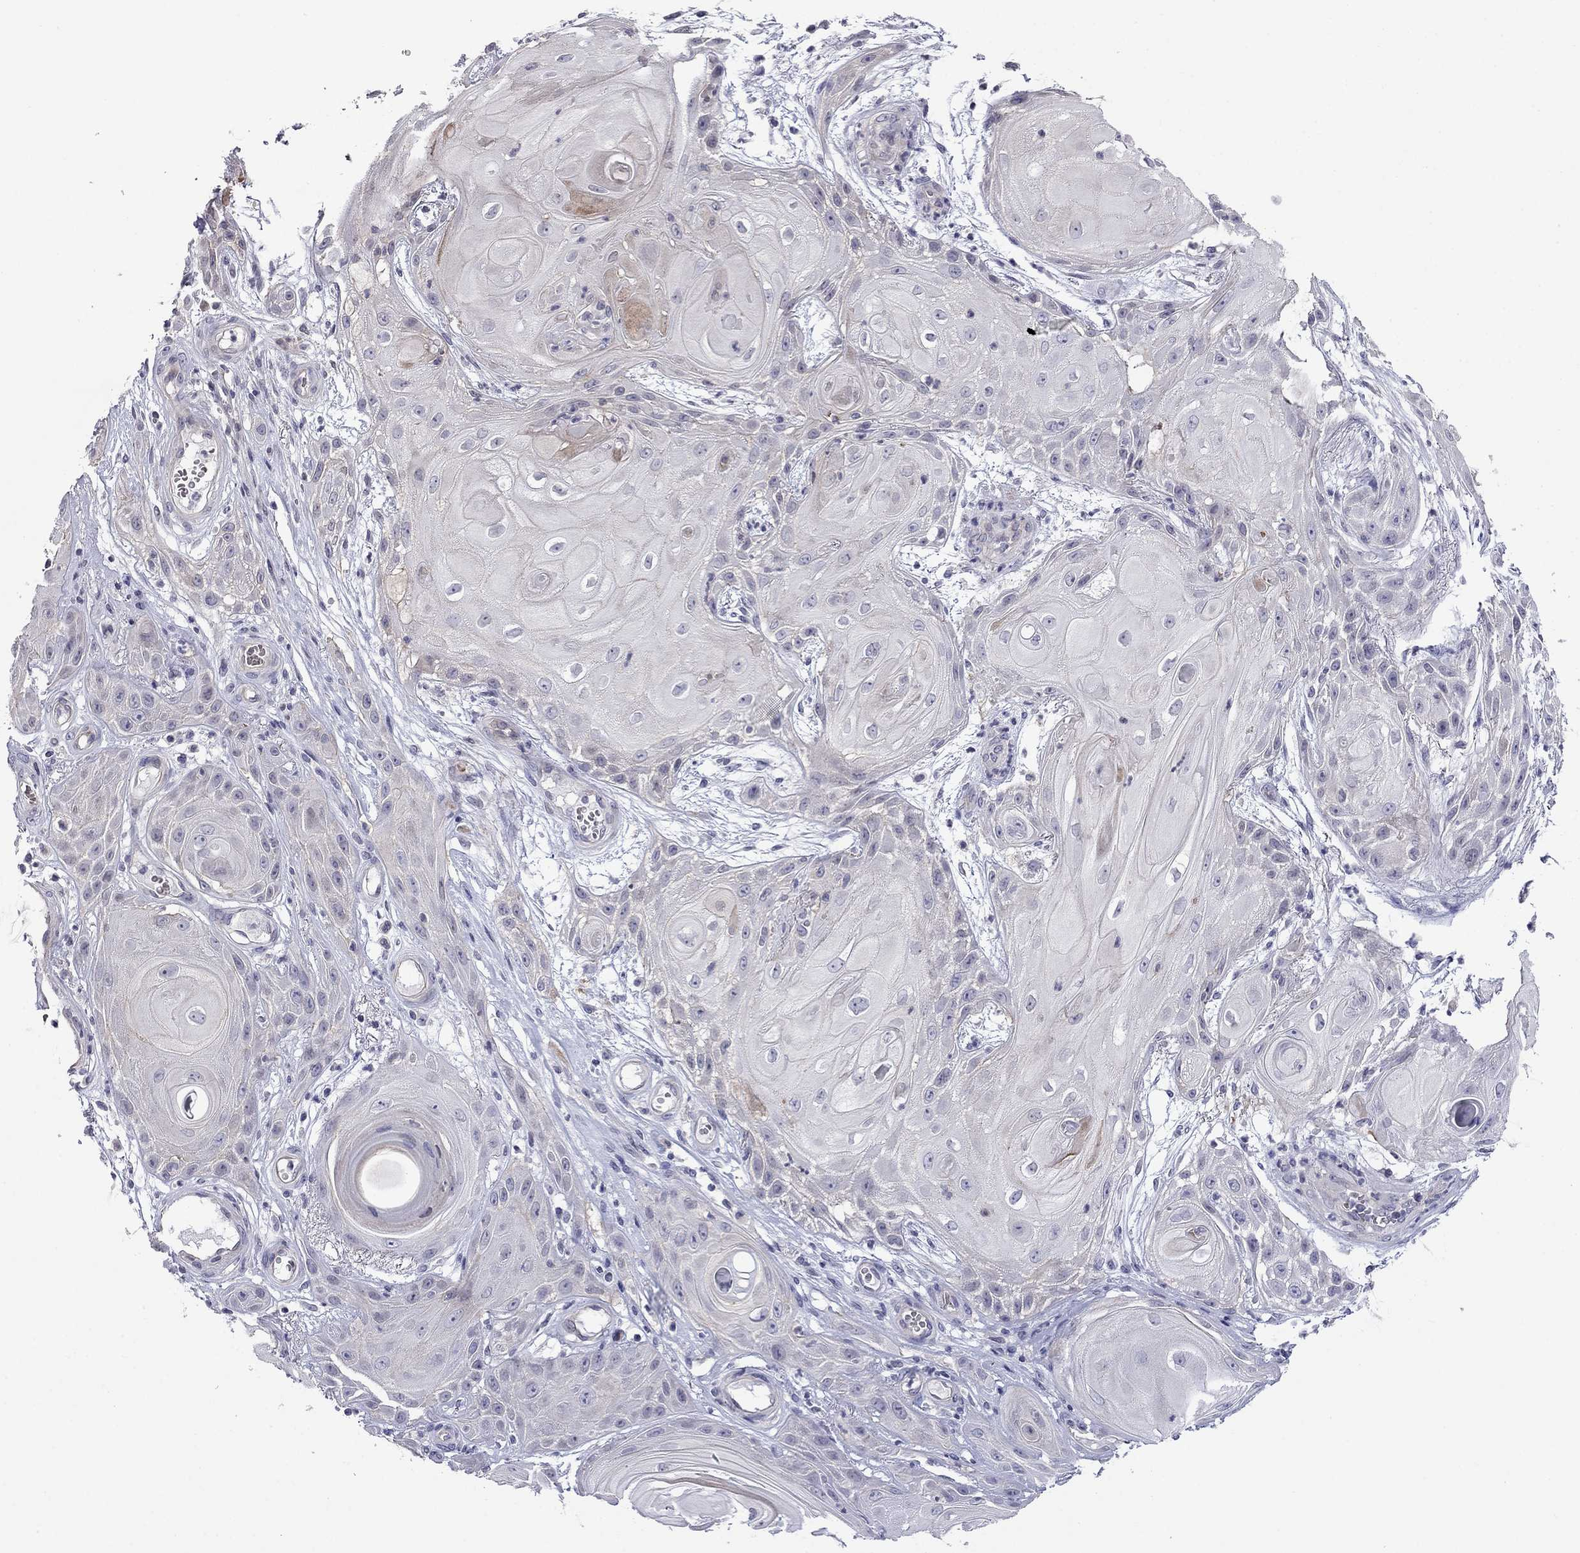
{"staining": {"intensity": "negative", "quantity": "none", "location": "none"}, "tissue": "skin cancer", "cell_type": "Tumor cells", "image_type": "cancer", "snomed": [{"axis": "morphology", "description": "Squamous cell carcinoma, NOS"}, {"axis": "topography", "description": "Skin"}], "caption": "Human skin cancer stained for a protein using IHC demonstrates no staining in tumor cells.", "gene": "PRR18", "patient": {"sex": "male", "age": 62}}